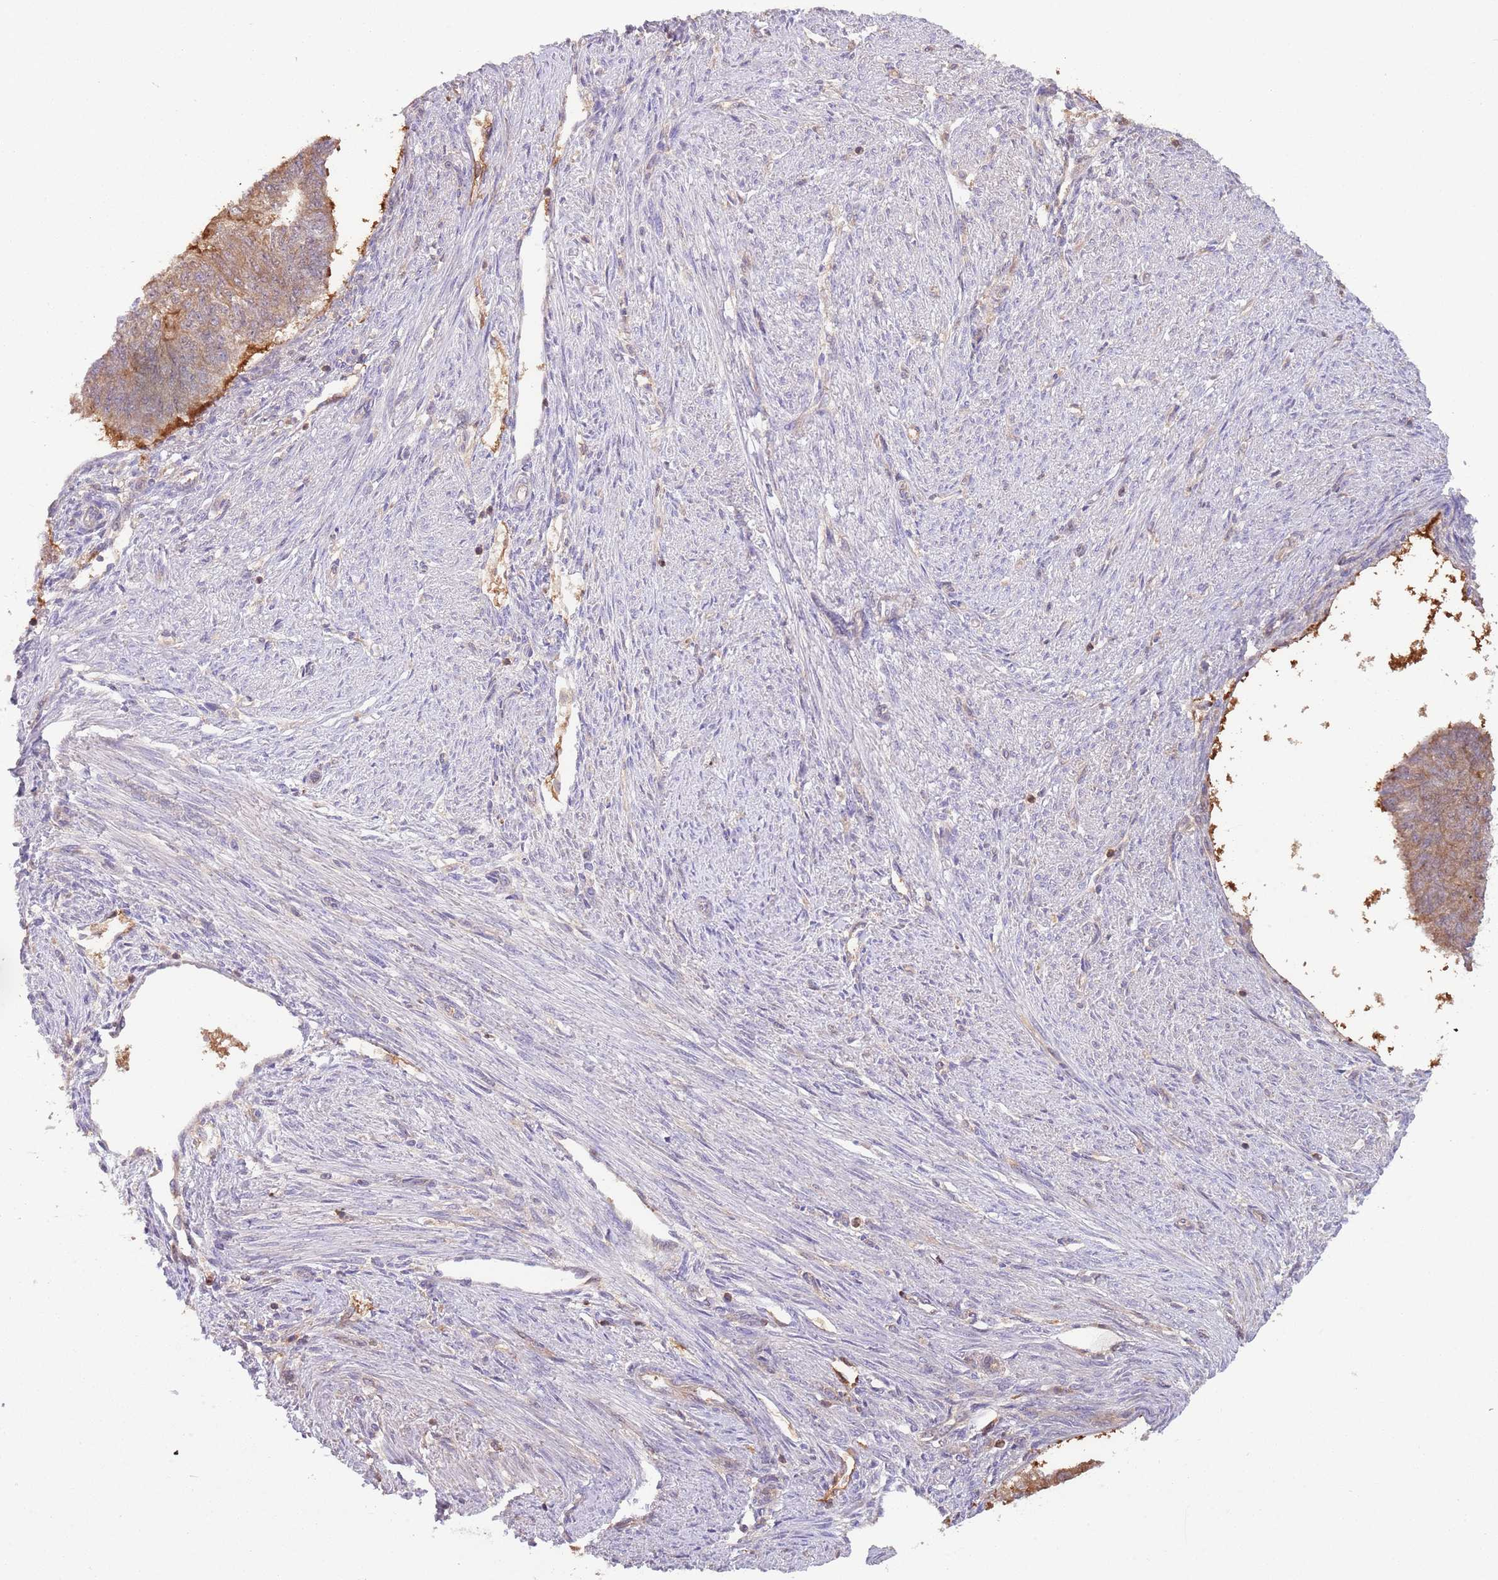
{"staining": {"intensity": "moderate", "quantity": ">75%", "location": "cytoplasmic/membranous"}, "tissue": "endometrial cancer", "cell_type": "Tumor cells", "image_type": "cancer", "snomed": [{"axis": "morphology", "description": "Adenocarcinoma, NOS"}, {"axis": "topography", "description": "Endometrium"}], "caption": "A photomicrograph of human endometrial adenocarcinoma stained for a protein shows moderate cytoplasmic/membranous brown staining in tumor cells.", "gene": "GSDMD", "patient": {"sex": "female", "age": 32}}